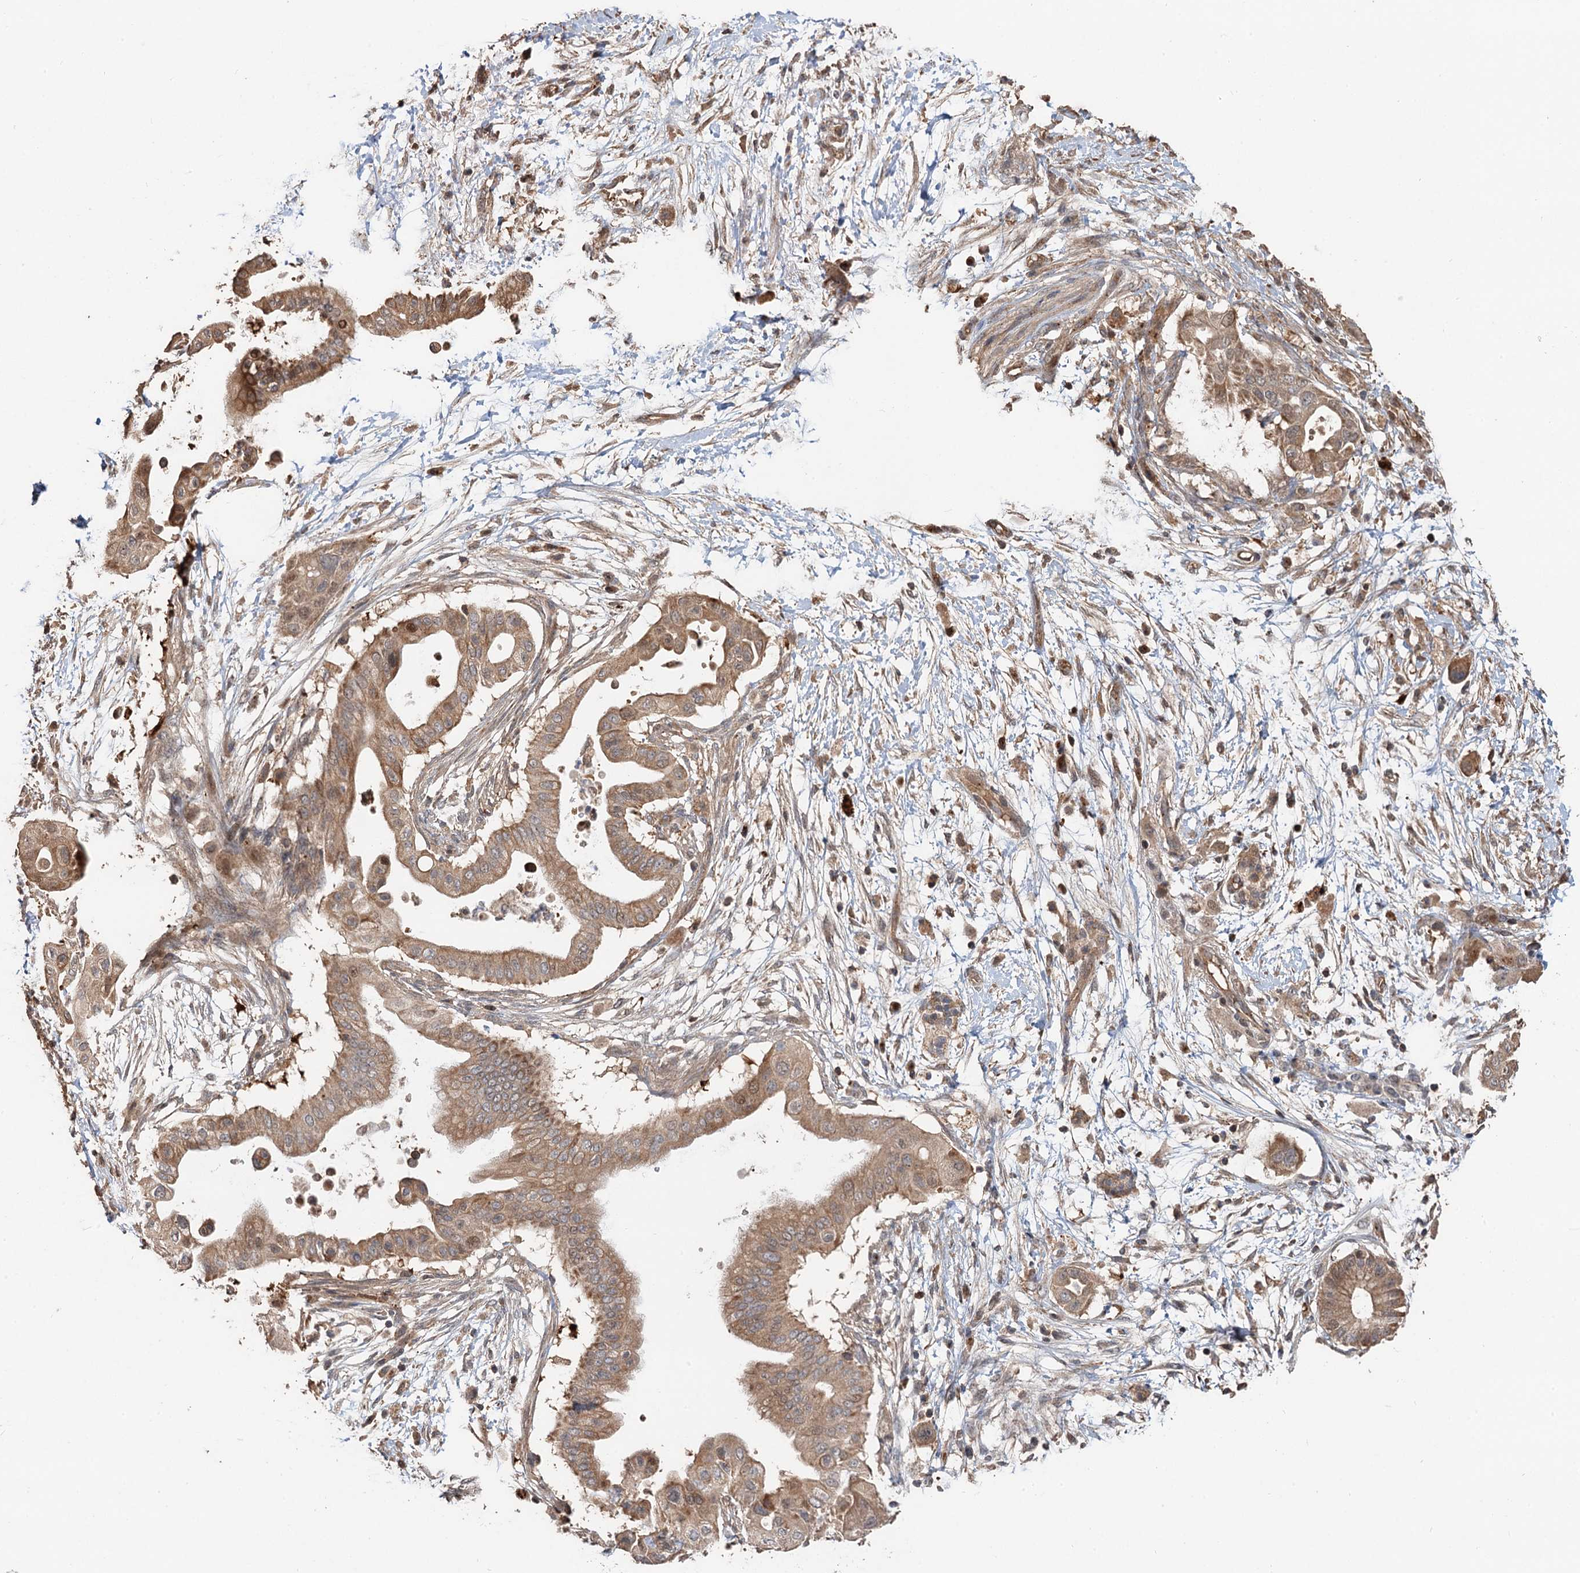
{"staining": {"intensity": "moderate", "quantity": ">75%", "location": "cytoplasmic/membranous"}, "tissue": "pancreatic cancer", "cell_type": "Tumor cells", "image_type": "cancer", "snomed": [{"axis": "morphology", "description": "Adenocarcinoma, NOS"}, {"axis": "topography", "description": "Pancreas"}], "caption": "Adenocarcinoma (pancreatic) tissue exhibits moderate cytoplasmic/membranous positivity in approximately >75% of tumor cells, visualized by immunohistochemistry. (Stains: DAB (3,3'-diaminobenzidine) in brown, nuclei in blue, Microscopy: brightfield microscopy at high magnification).", "gene": "DEXI", "patient": {"sex": "male", "age": 68}}